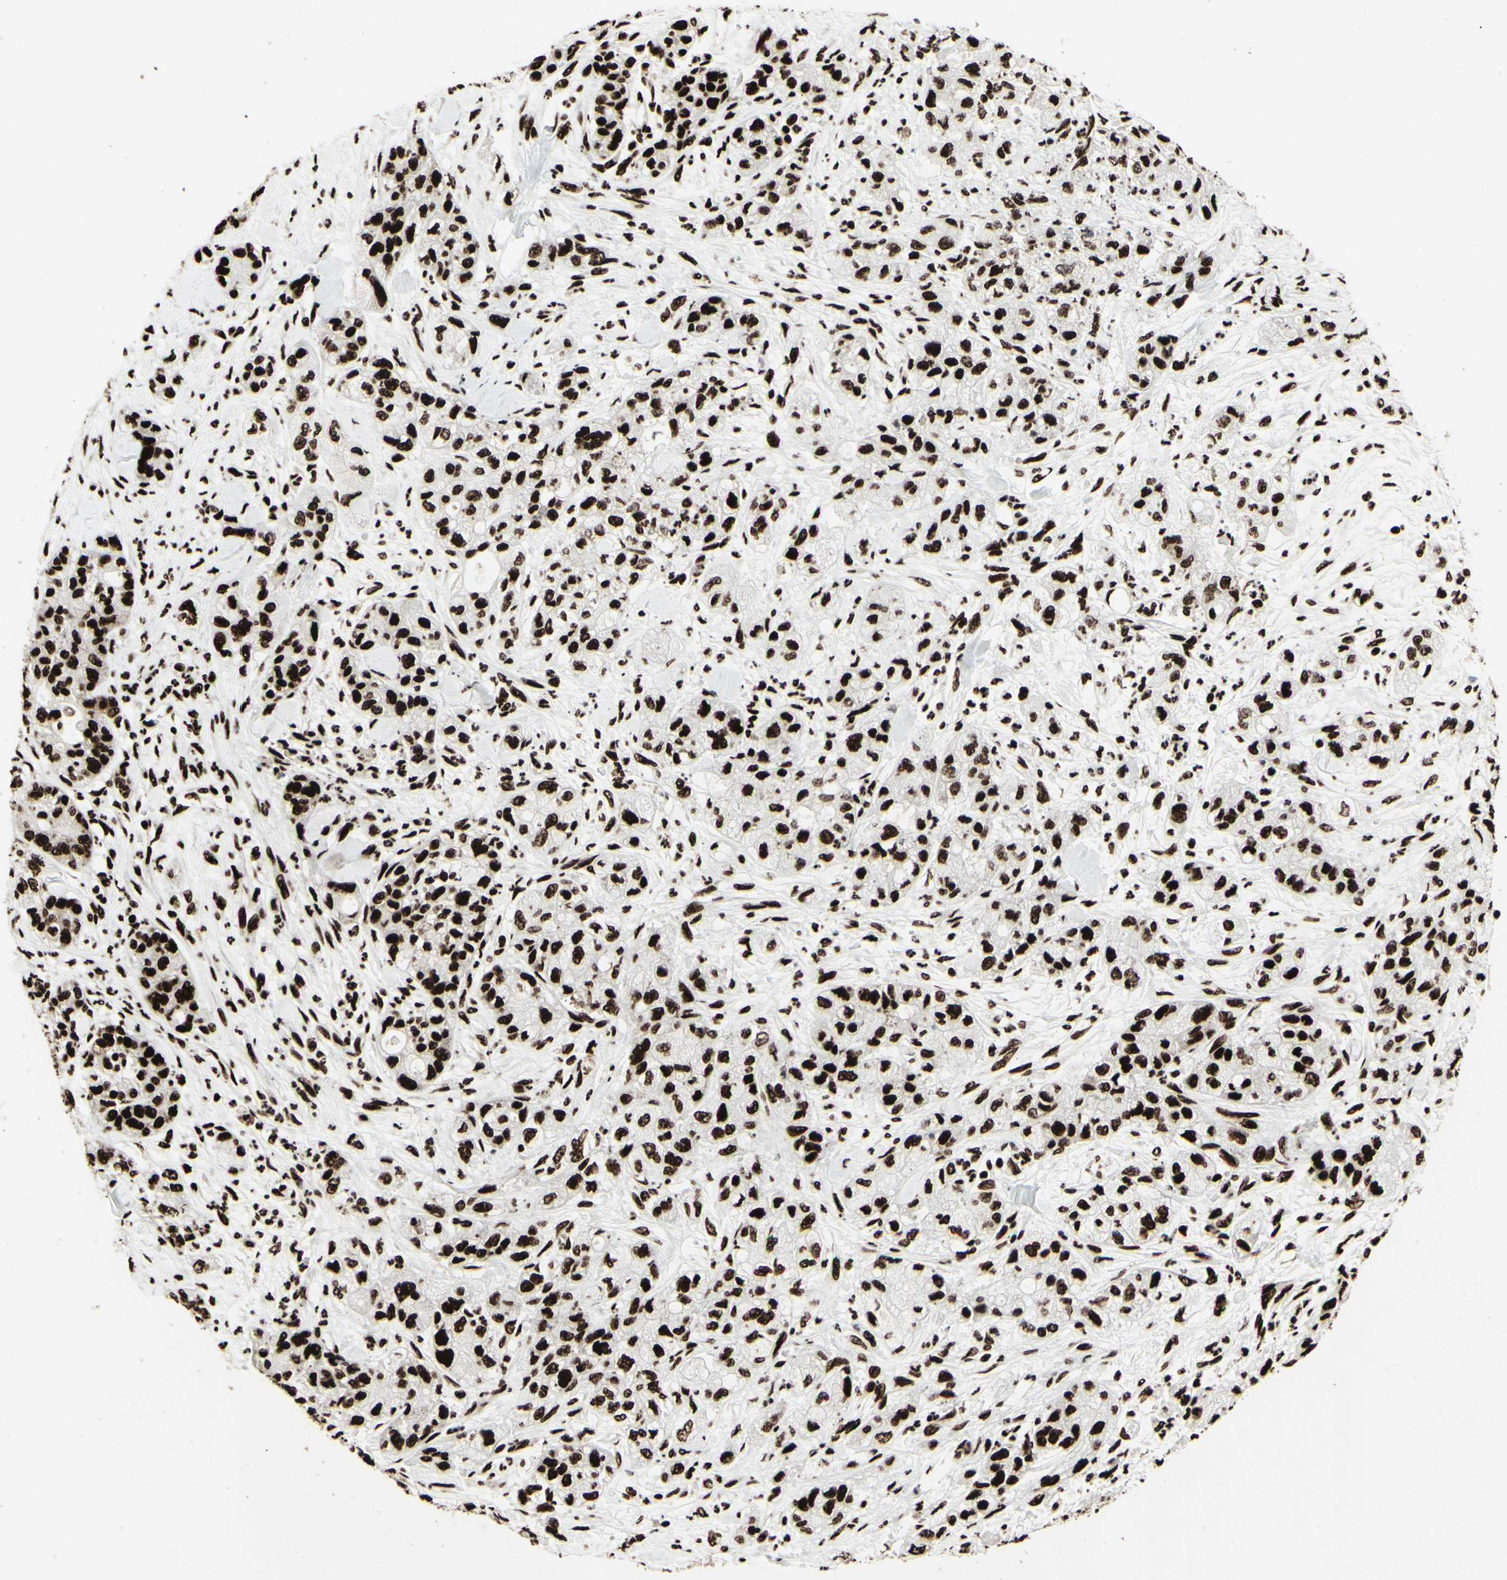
{"staining": {"intensity": "strong", "quantity": ">75%", "location": "nuclear"}, "tissue": "pancreatic cancer", "cell_type": "Tumor cells", "image_type": "cancer", "snomed": [{"axis": "morphology", "description": "Adenocarcinoma, NOS"}, {"axis": "topography", "description": "Pancreas"}], "caption": "An immunohistochemistry image of tumor tissue is shown. Protein staining in brown shows strong nuclear positivity in adenocarcinoma (pancreatic) within tumor cells.", "gene": "U2AF2", "patient": {"sex": "female", "age": 78}}